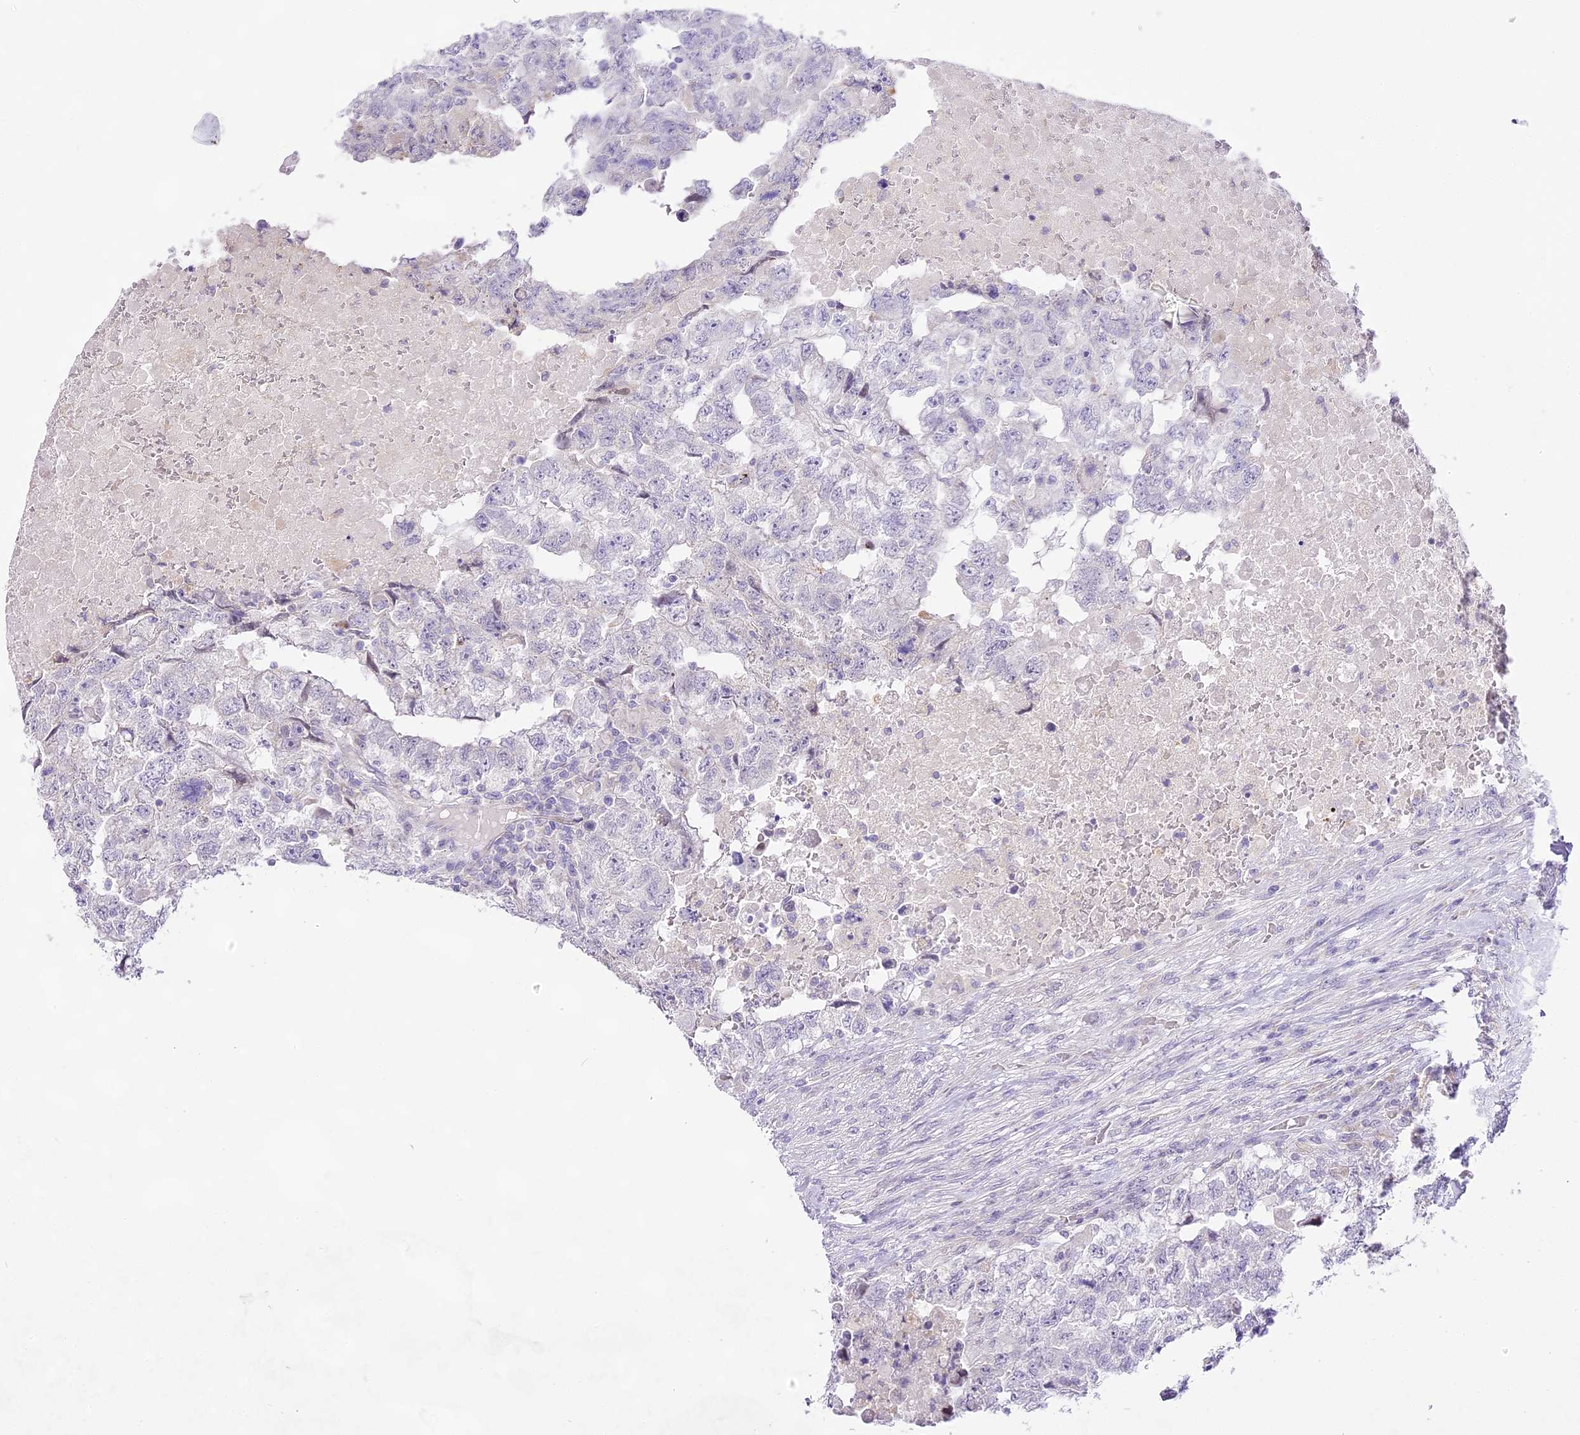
{"staining": {"intensity": "negative", "quantity": "none", "location": "none"}, "tissue": "testis cancer", "cell_type": "Tumor cells", "image_type": "cancer", "snomed": [{"axis": "morphology", "description": "Carcinoma, Embryonal, NOS"}, {"axis": "topography", "description": "Testis"}], "caption": "DAB (3,3'-diaminobenzidine) immunohistochemical staining of human testis embryonal carcinoma exhibits no significant positivity in tumor cells. (Stains: DAB immunohistochemistry with hematoxylin counter stain, Microscopy: brightfield microscopy at high magnification).", "gene": "CCDC30", "patient": {"sex": "male", "age": 36}}